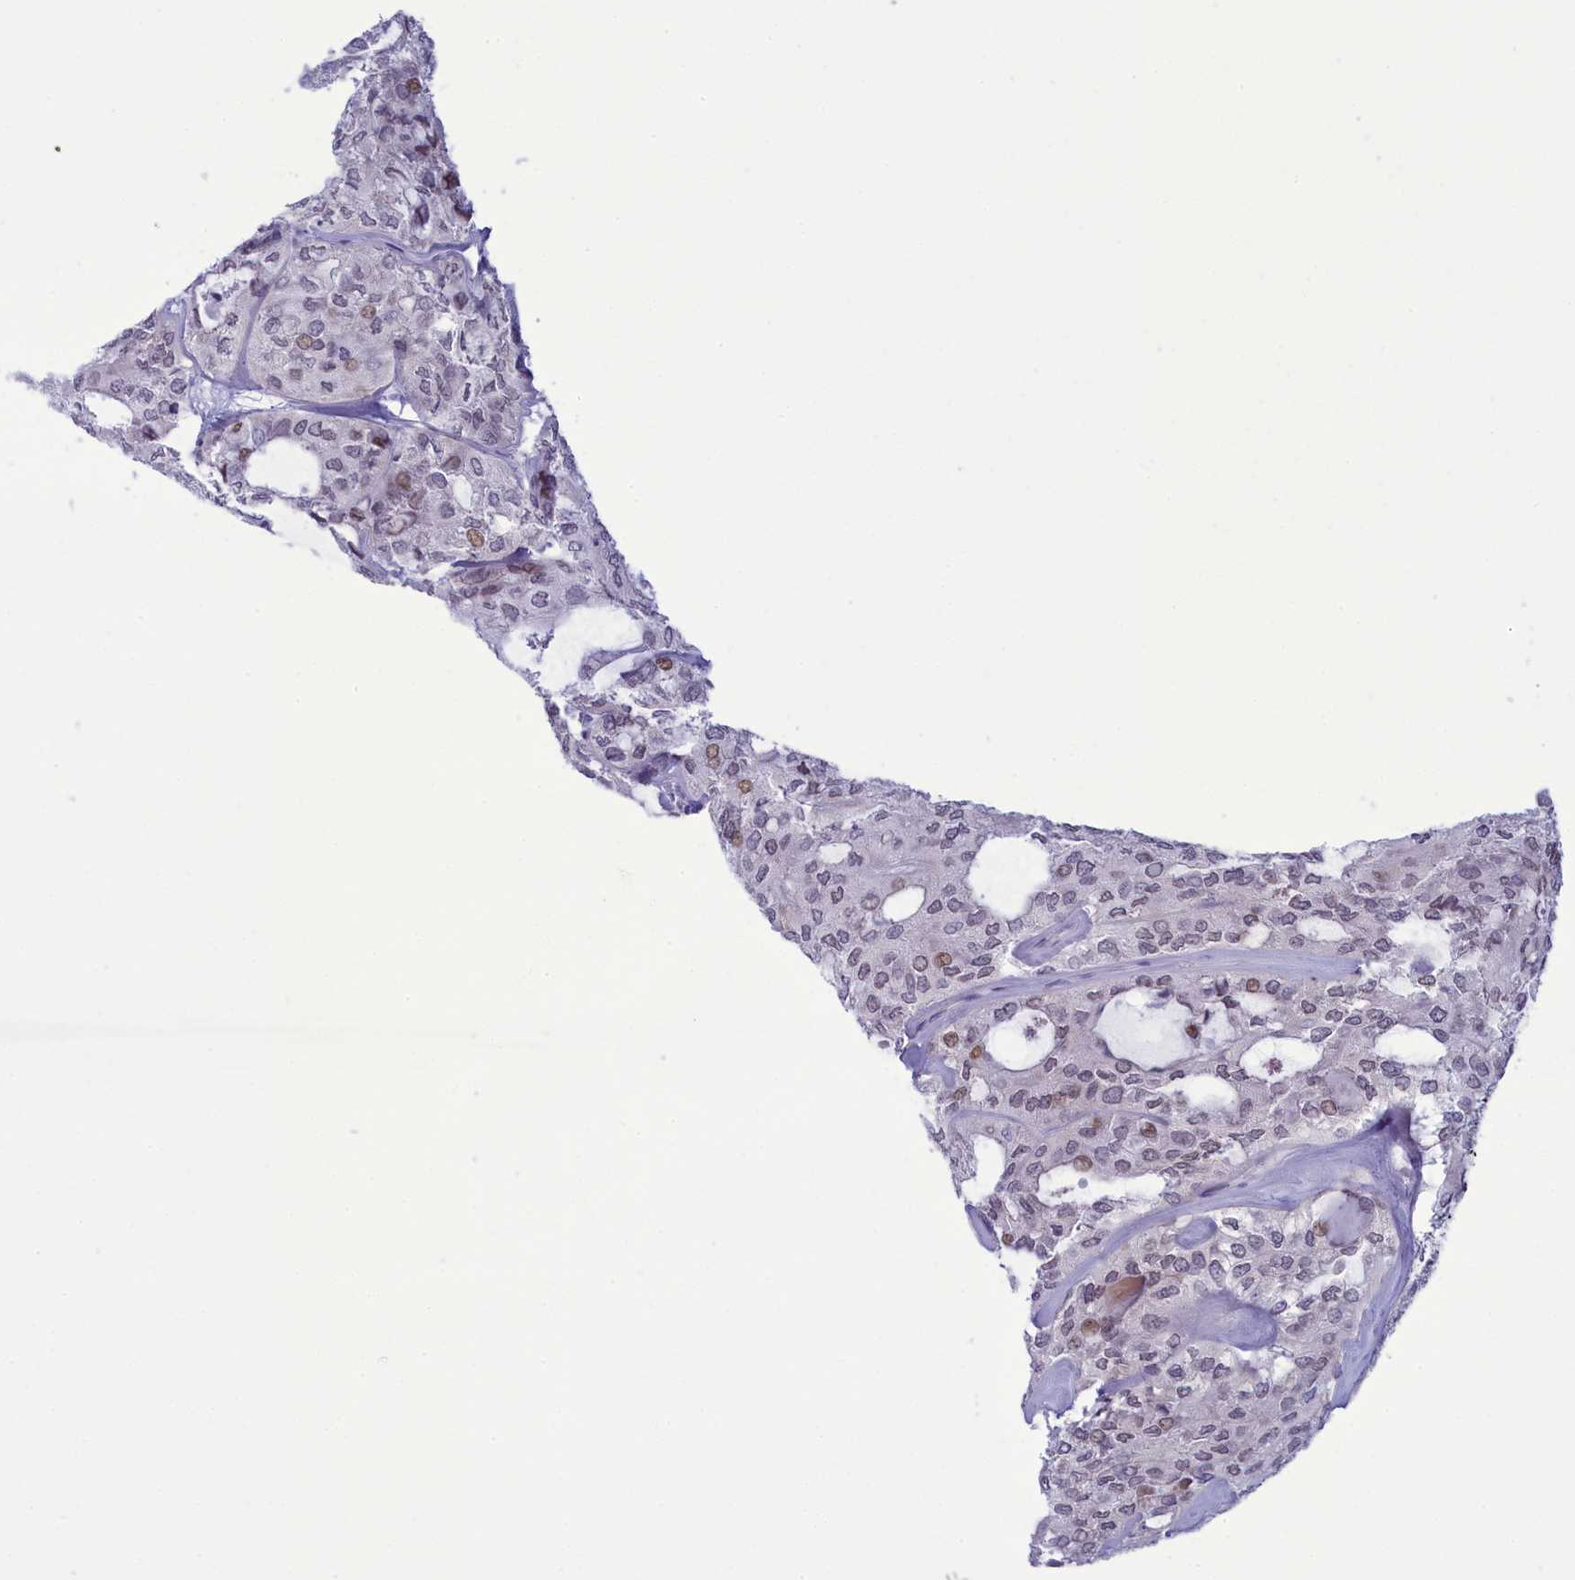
{"staining": {"intensity": "moderate", "quantity": "<25%", "location": "nuclear"}, "tissue": "thyroid cancer", "cell_type": "Tumor cells", "image_type": "cancer", "snomed": [{"axis": "morphology", "description": "Follicular adenoma carcinoma, NOS"}, {"axis": "topography", "description": "Thyroid gland"}], "caption": "This micrograph shows thyroid follicular adenoma carcinoma stained with IHC to label a protein in brown. The nuclear of tumor cells show moderate positivity for the protein. Nuclei are counter-stained blue.", "gene": "CORO2A", "patient": {"sex": "male", "age": 75}}